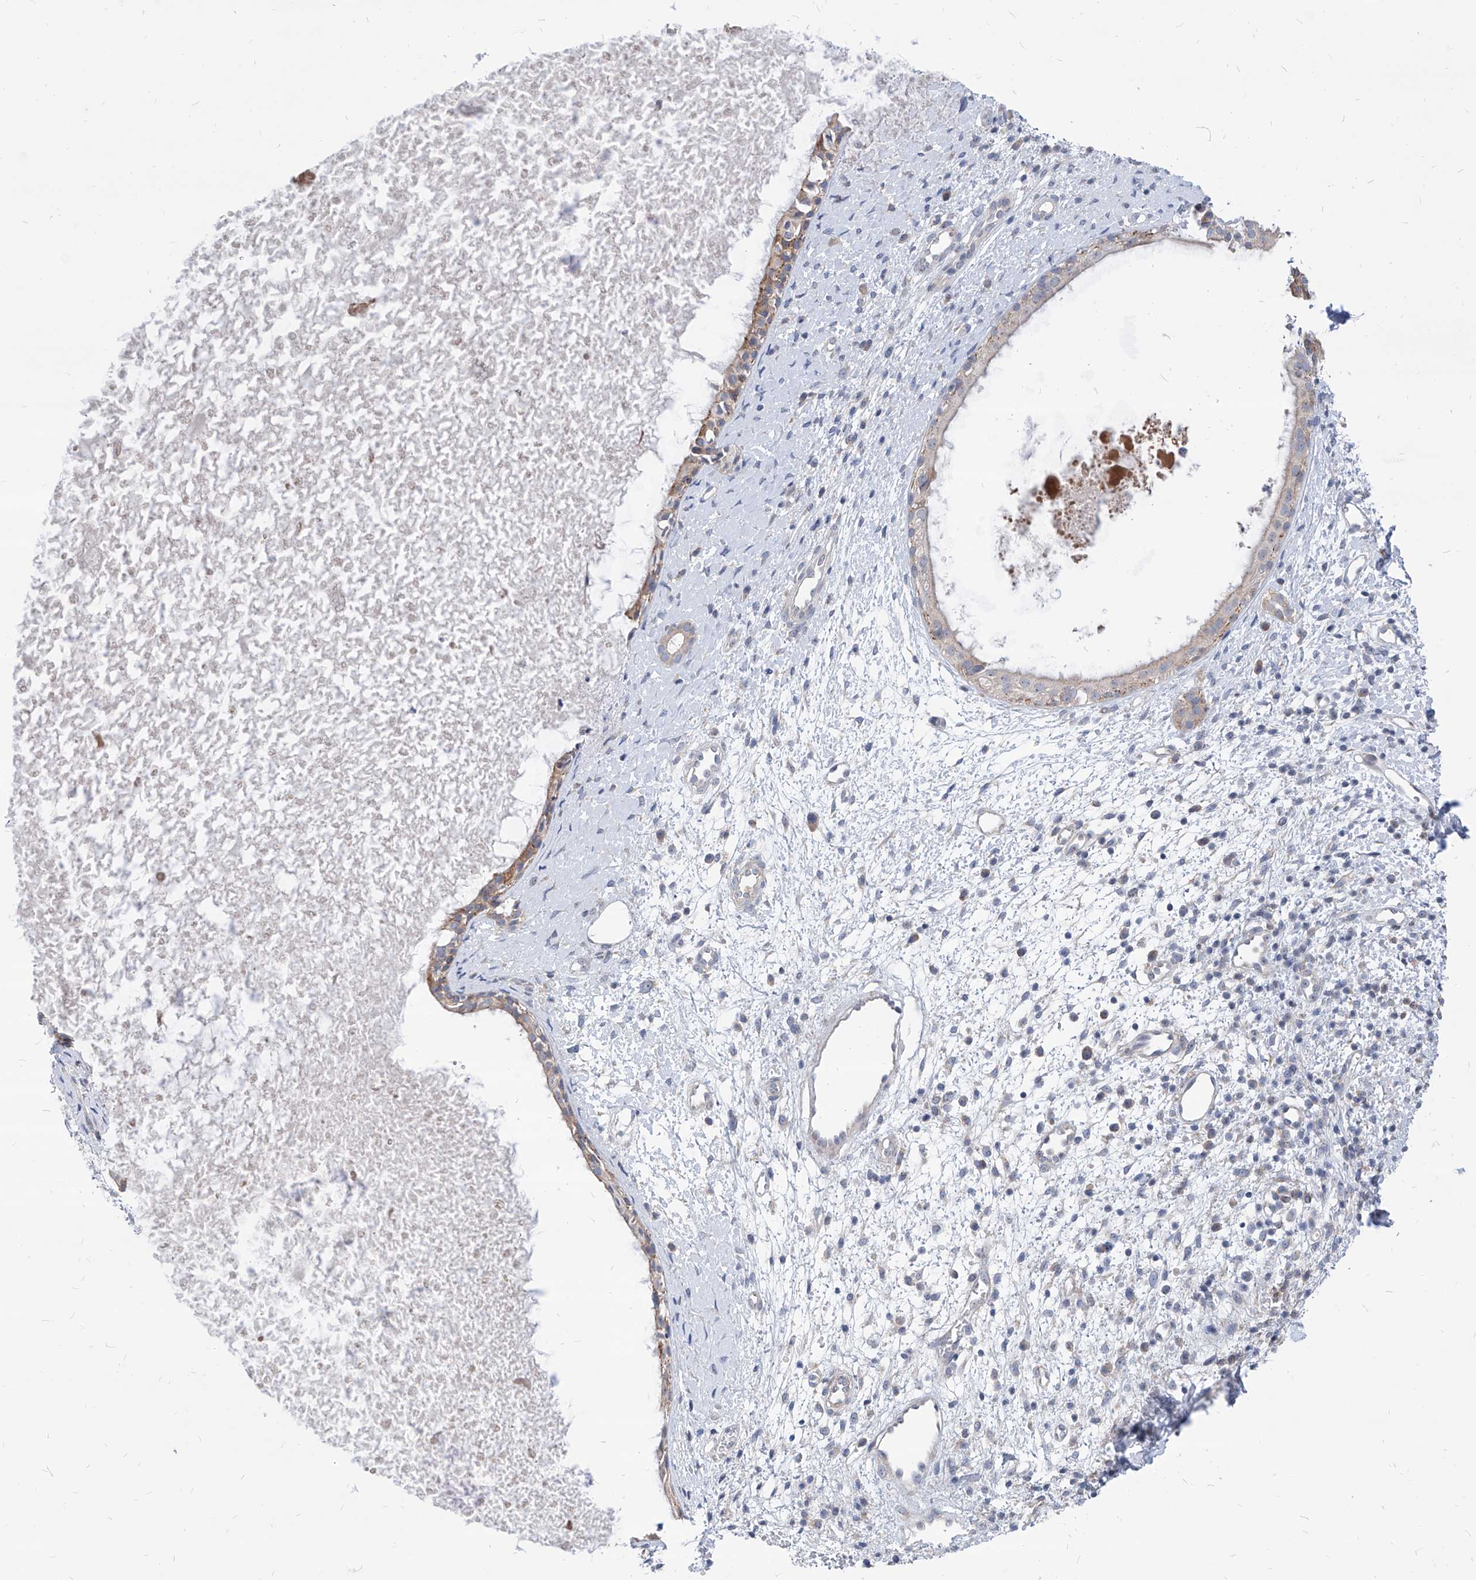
{"staining": {"intensity": "moderate", "quantity": "<25%", "location": "cytoplasmic/membranous"}, "tissue": "nasopharynx", "cell_type": "Respiratory epithelial cells", "image_type": "normal", "snomed": [{"axis": "morphology", "description": "Normal tissue, NOS"}, {"axis": "topography", "description": "Nasopharynx"}], "caption": "Nasopharynx stained with IHC exhibits moderate cytoplasmic/membranous expression in about <25% of respiratory epithelial cells. Nuclei are stained in blue.", "gene": "AGPS", "patient": {"sex": "male", "age": 22}}